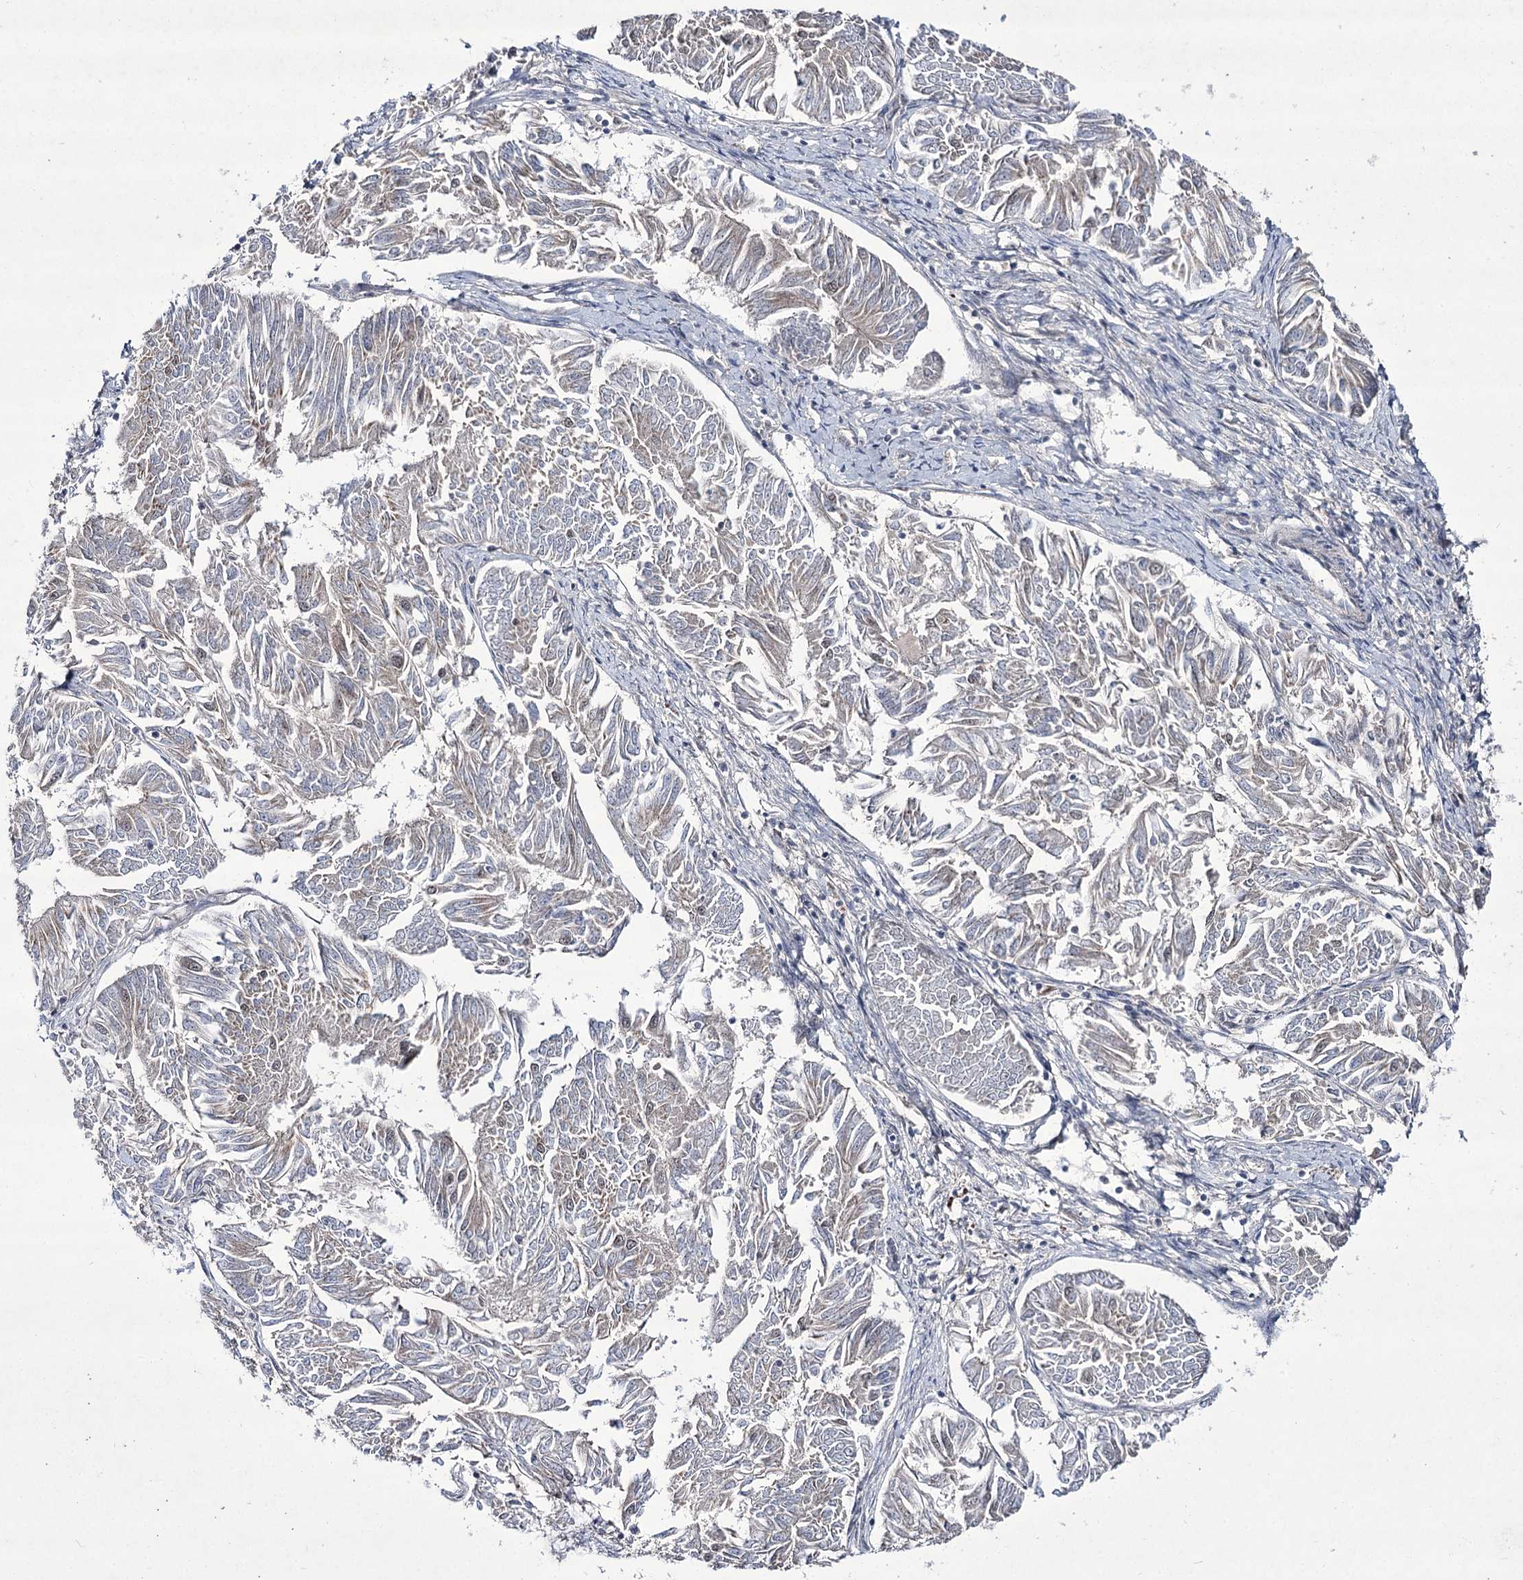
{"staining": {"intensity": "negative", "quantity": "none", "location": "none"}, "tissue": "endometrial cancer", "cell_type": "Tumor cells", "image_type": "cancer", "snomed": [{"axis": "morphology", "description": "Adenocarcinoma, NOS"}, {"axis": "topography", "description": "Endometrium"}], "caption": "Adenocarcinoma (endometrial) was stained to show a protein in brown. There is no significant staining in tumor cells.", "gene": "HOXC11", "patient": {"sex": "female", "age": 58}}